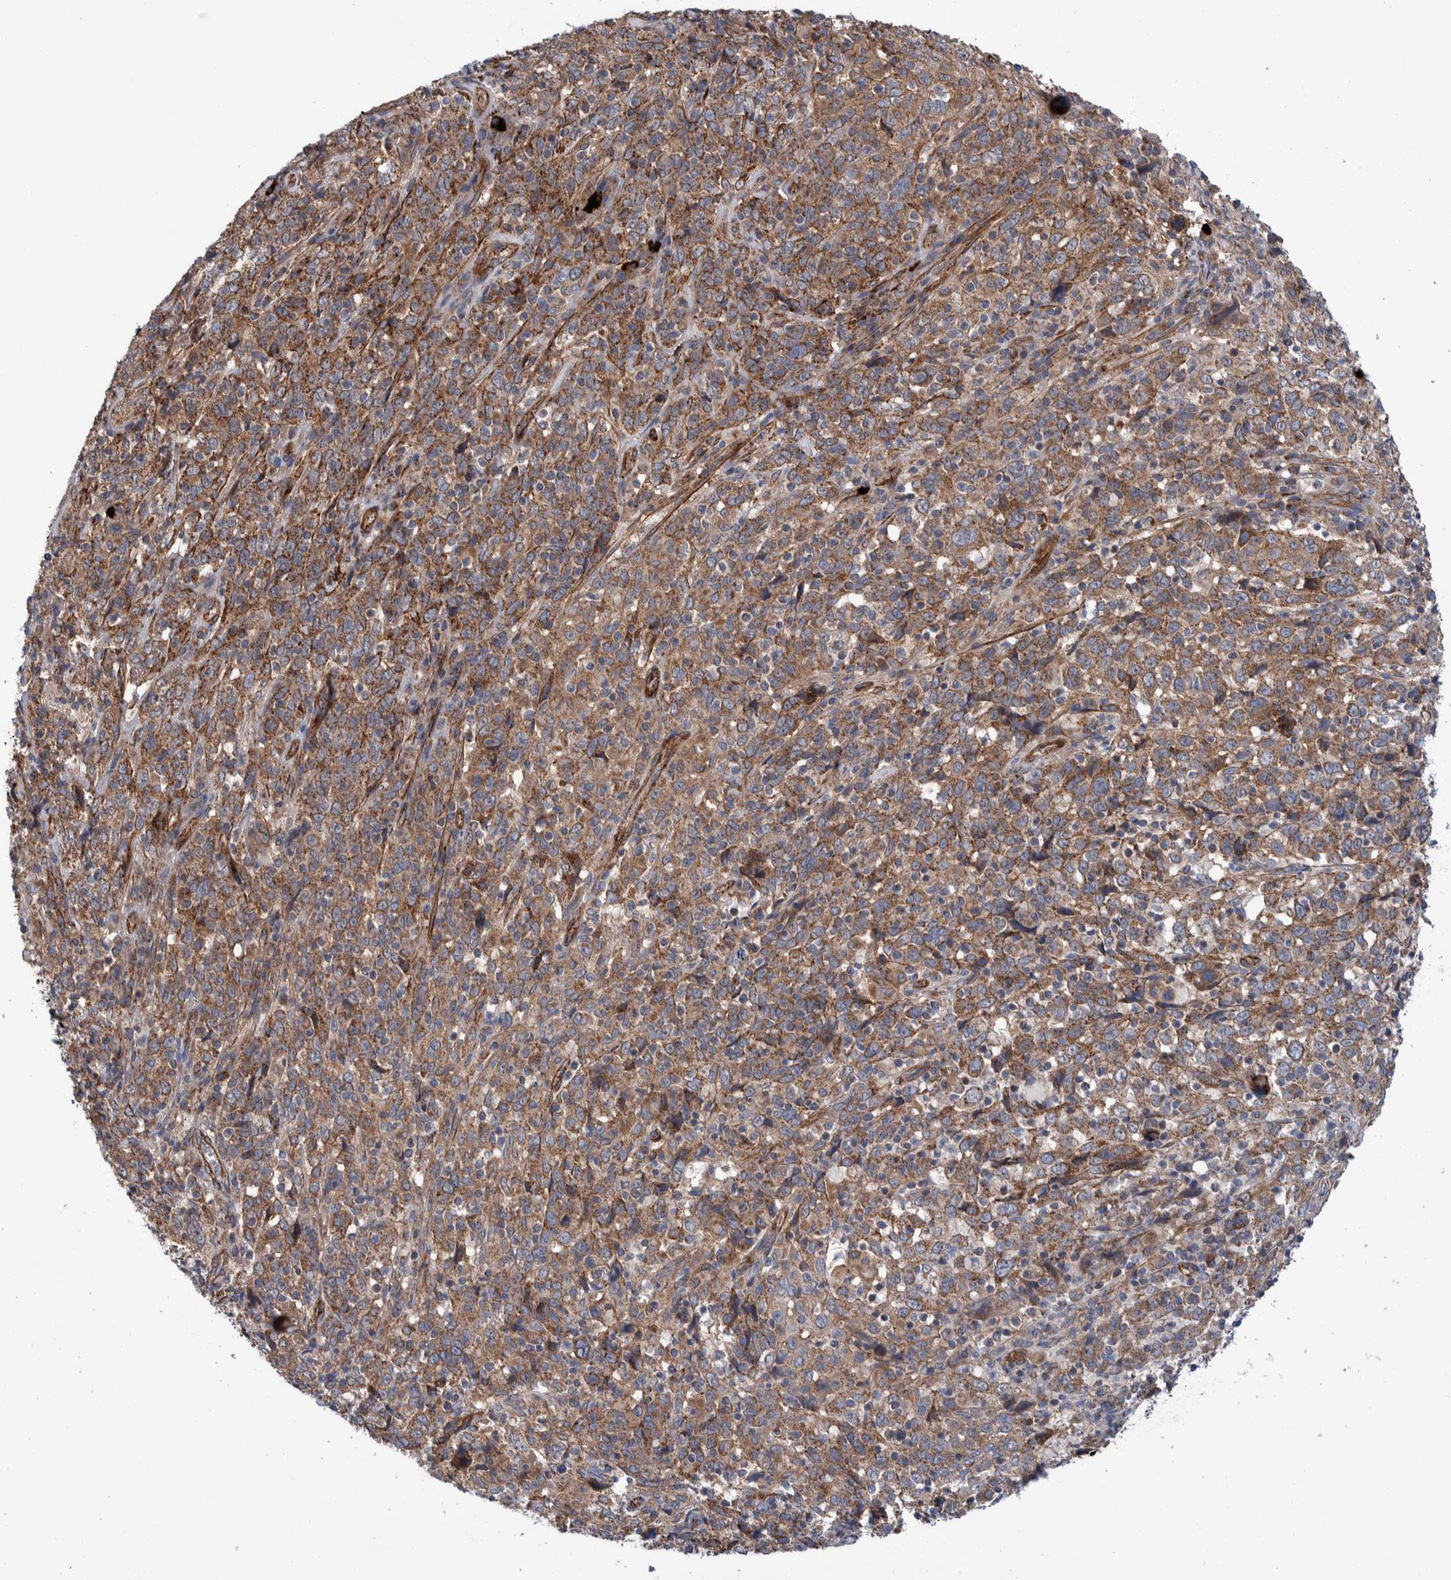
{"staining": {"intensity": "moderate", "quantity": "25%-75%", "location": "cytoplasmic/membranous"}, "tissue": "cervical cancer", "cell_type": "Tumor cells", "image_type": "cancer", "snomed": [{"axis": "morphology", "description": "Squamous cell carcinoma, NOS"}, {"axis": "topography", "description": "Cervix"}], "caption": "Tumor cells display medium levels of moderate cytoplasmic/membranous staining in approximately 25%-75% of cells in human cervical squamous cell carcinoma.", "gene": "SLC25A10", "patient": {"sex": "female", "age": 46}}